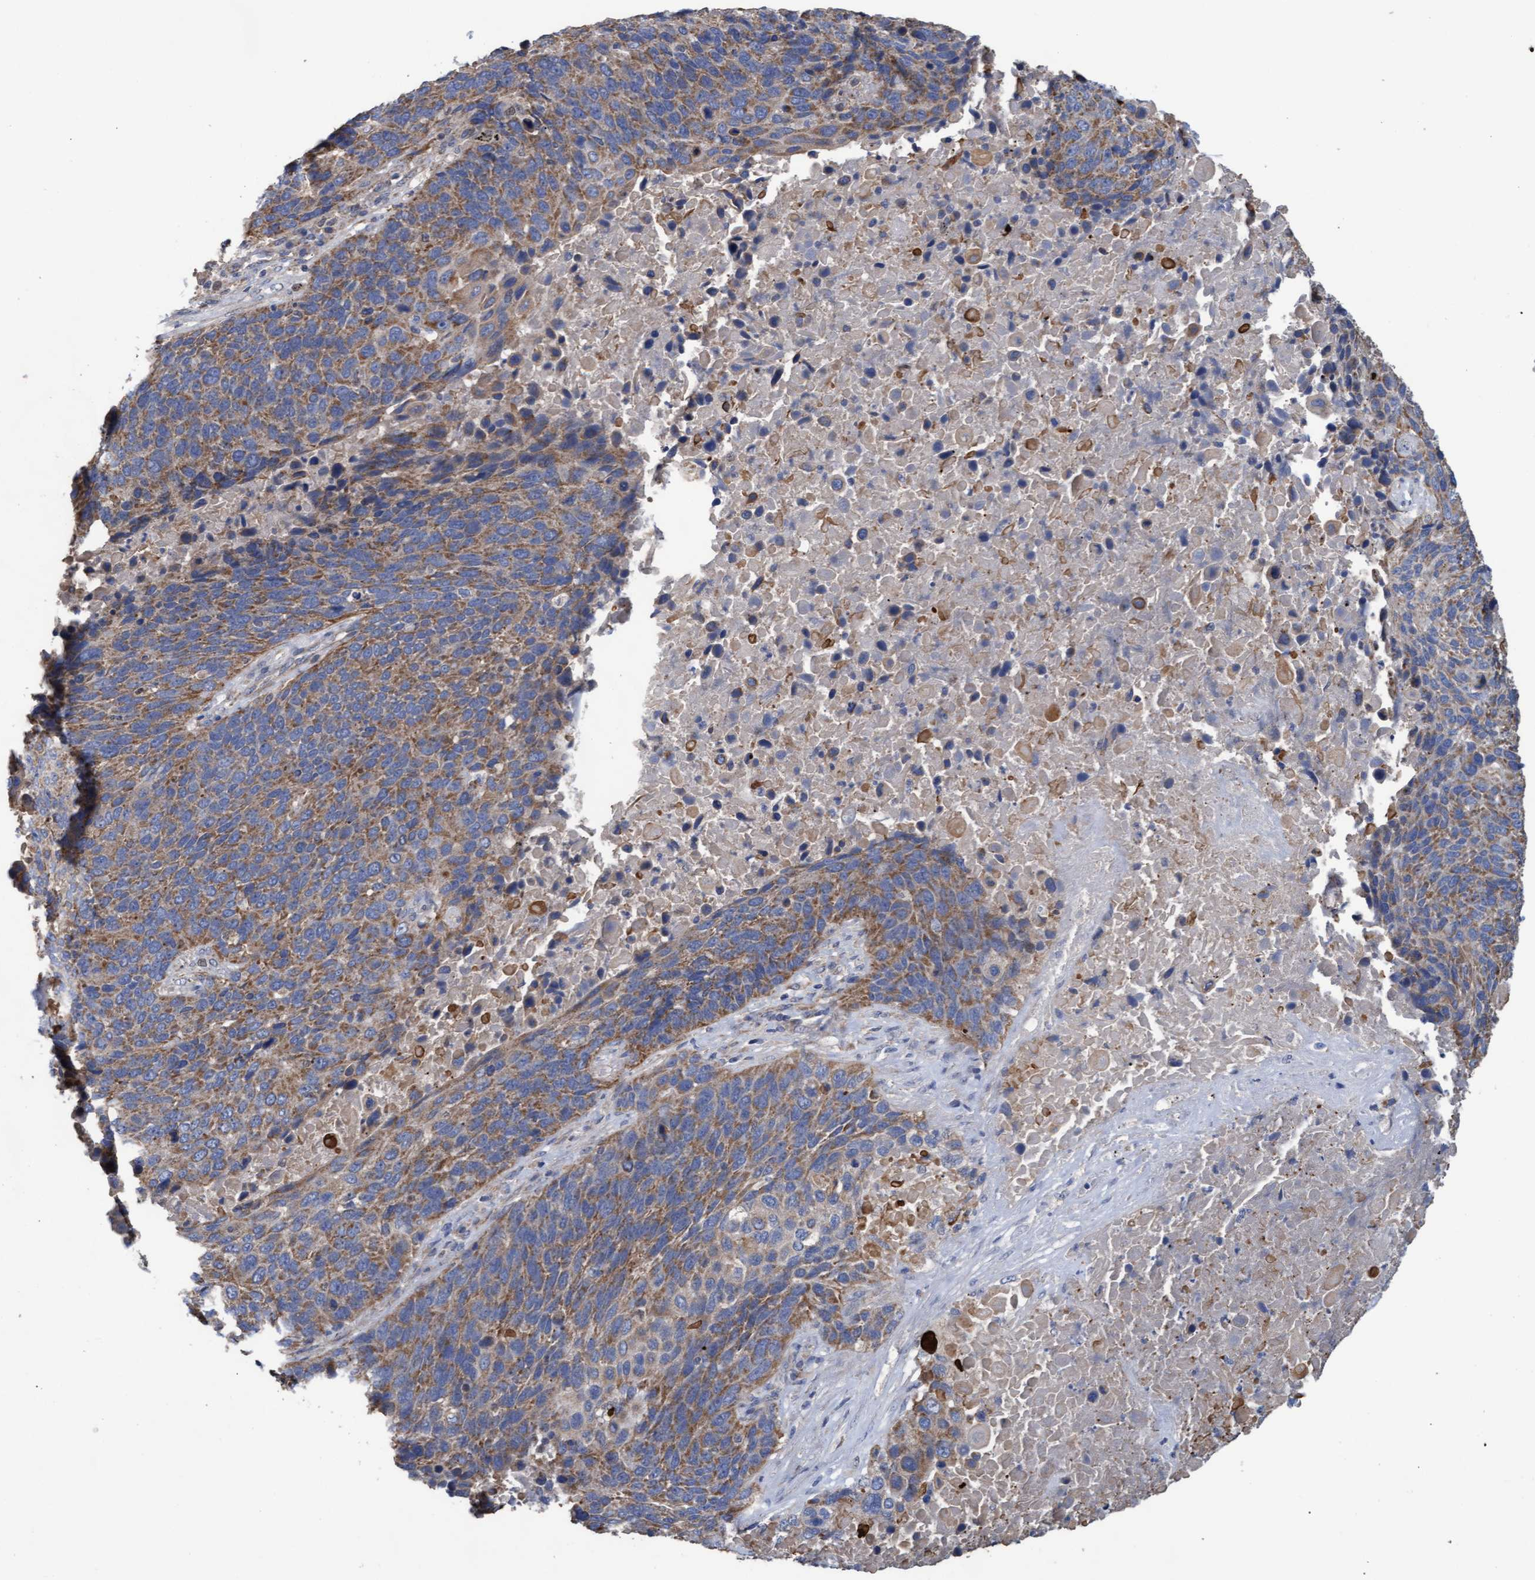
{"staining": {"intensity": "moderate", "quantity": ">75%", "location": "cytoplasmic/membranous"}, "tissue": "lung cancer", "cell_type": "Tumor cells", "image_type": "cancer", "snomed": [{"axis": "morphology", "description": "Squamous cell carcinoma, NOS"}, {"axis": "topography", "description": "Lung"}], "caption": "Tumor cells reveal medium levels of moderate cytoplasmic/membranous expression in about >75% of cells in lung cancer. Ihc stains the protein in brown and the nuclei are stained blue.", "gene": "MRPL38", "patient": {"sex": "male", "age": 66}}